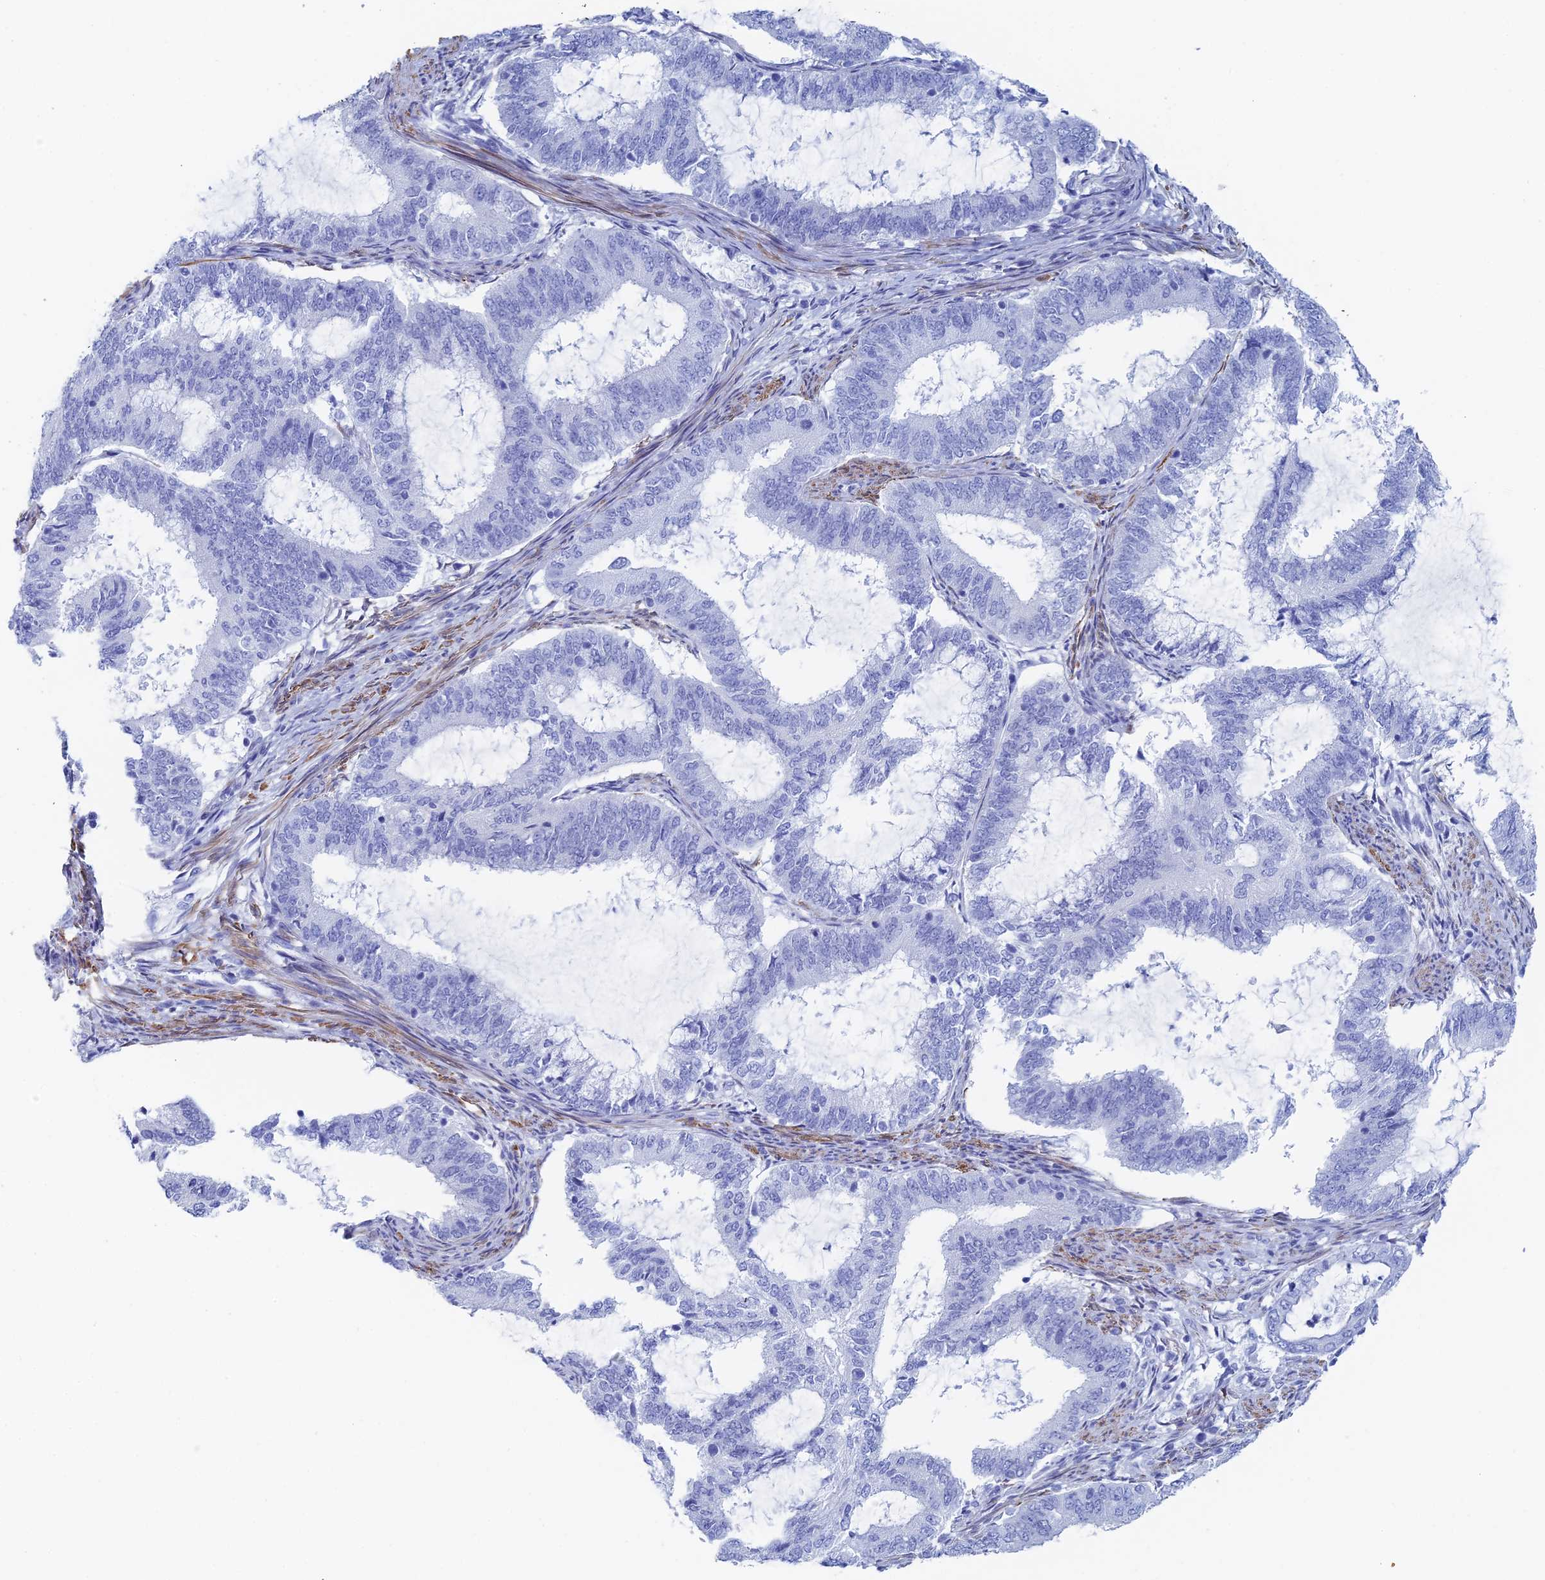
{"staining": {"intensity": "negative", "quantity": "none", "location": "none"}, "tissue": "endometrial cancer", "cell_type": "Tumor cells", "image_type": "cancer", "snomed": [{"axis": "morphology", "description": "Adenocarcinoma, NOS"}, {"axis": "topography", "description": "Endometrium"}], "caption": "This is an IHC histopathology image of human adenocarcinoma (endometrial). There is no positivity in tumor cells.", "gene": "KCNK18", "patient": {"sex": "female", "age": 51}}